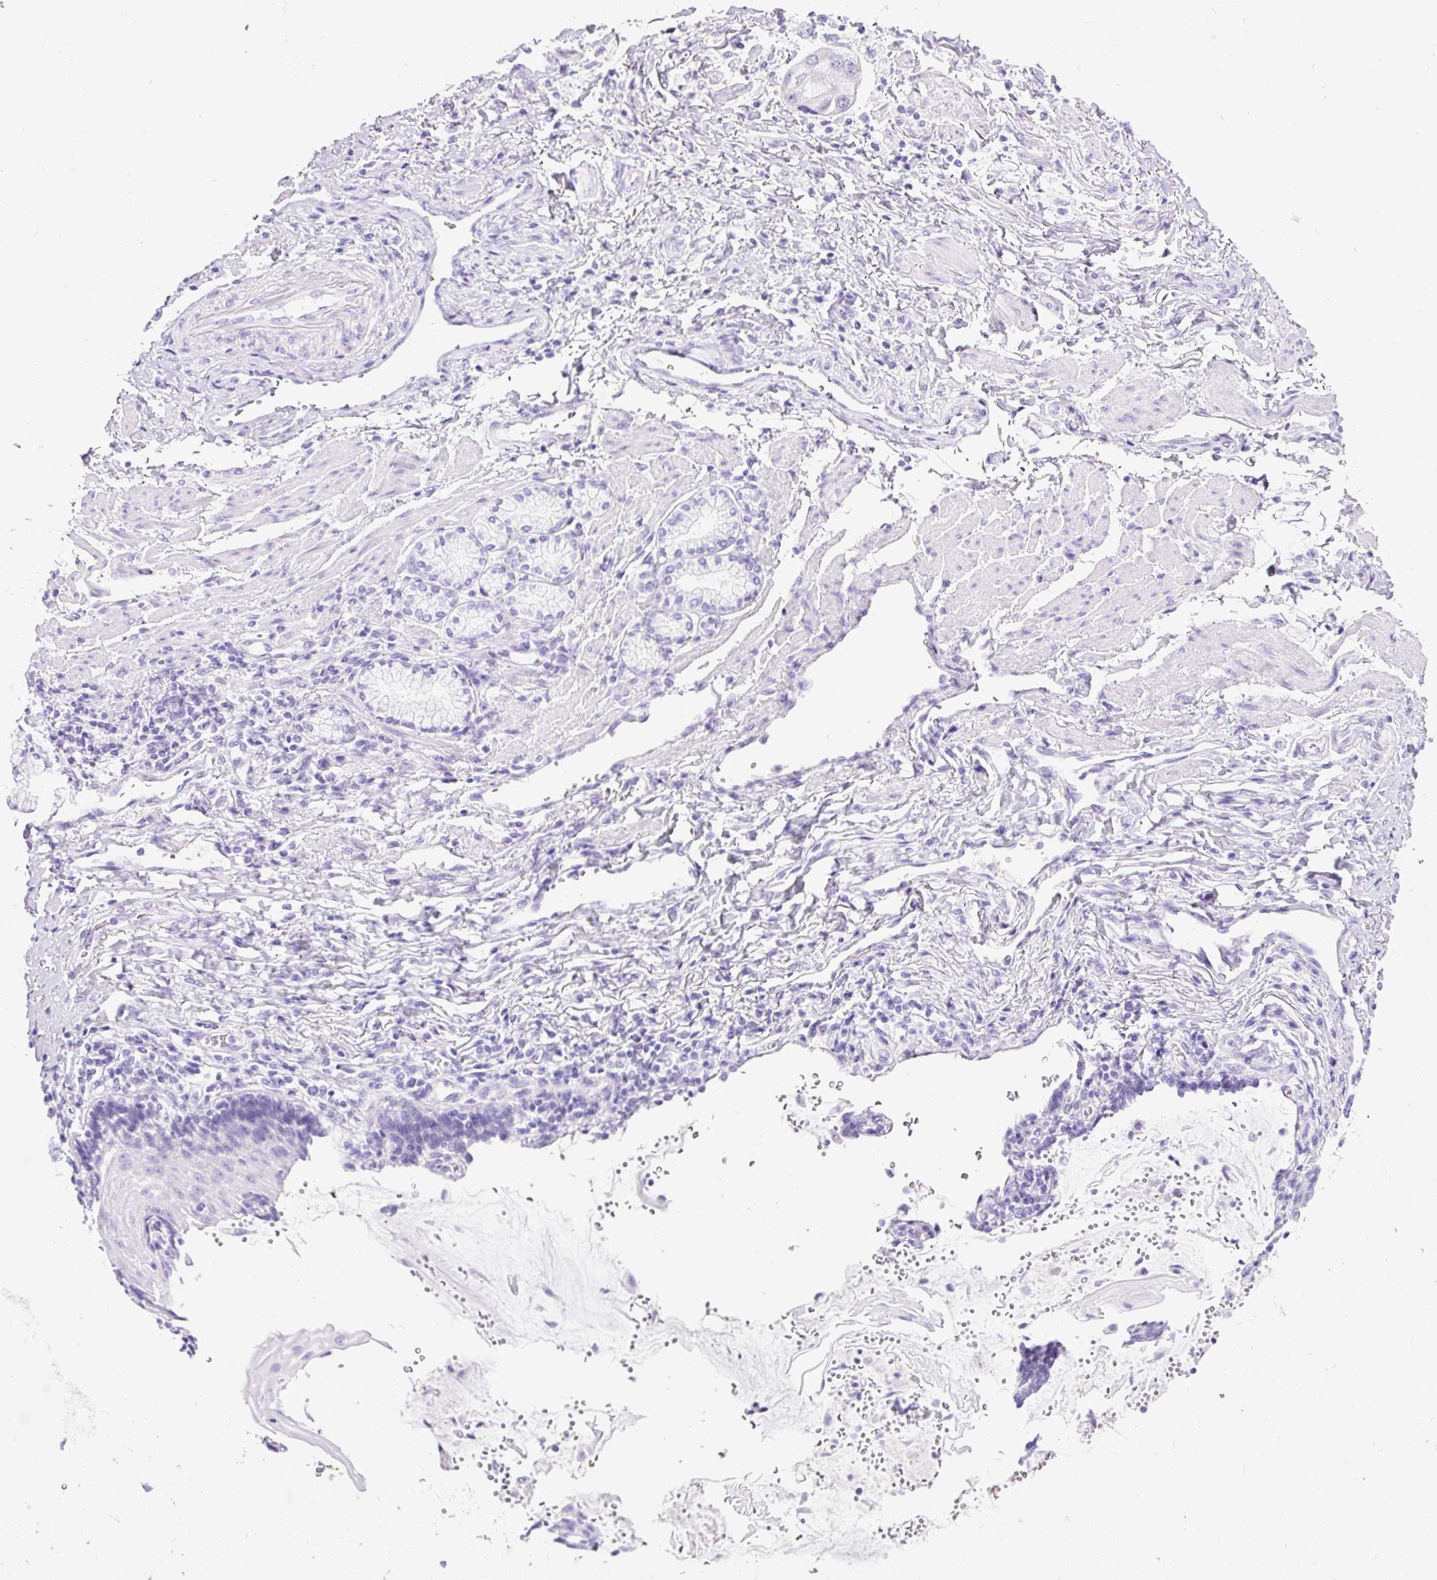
{"staining": {"intensity": "negative", "quantity": "none", "location": "none"}, "tissue": "stomach cancer", "cell_type": "Tumor cells", "image_type": "cancer", "snomed": [{"axis": "morphology", "description": "Adenocarcinoma, NOS"}, {"axis": "topography", "description": "Stomach"}], "caption": "A histopathology image of human stomach cancer (adenocarcinoma) is negative for staining in tumor cells.", "gene": "HEY1", "patient": {"sex": "male", "age": 62}}